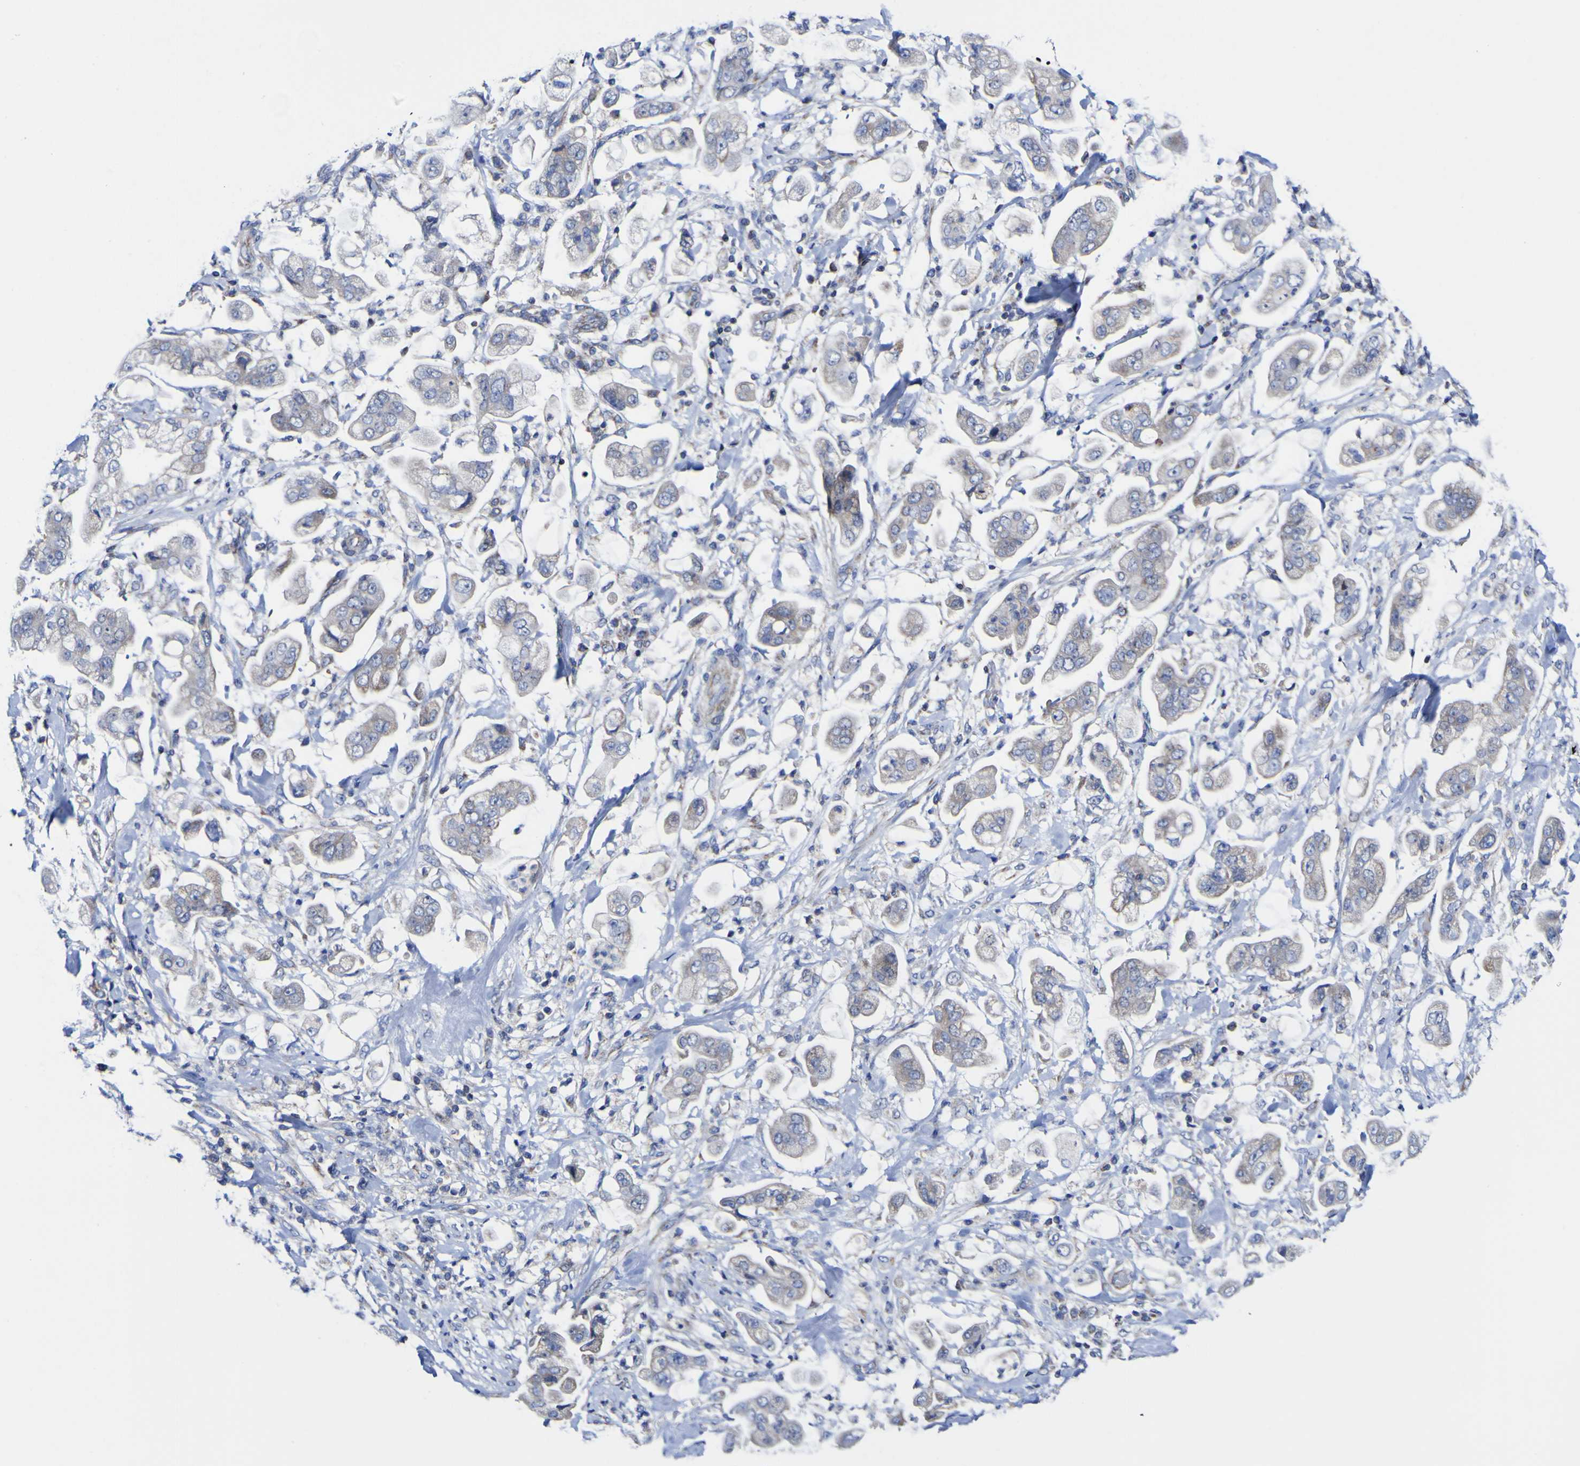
{"staining": {"intensity": "weak", "quantity": "25%-75%", "location": "cytoplasmic/membranous"}, "tissue": "stomach cancer", "cell_type": "Tumor cells", "image_type": "cancer", "snomed": [{"axis": "morphology", "description": "Adenocarcinoma, NOS"}, {"axis": "topography", "description": "Stomach"}], "caption": "Adenocarcinoma (stomach) stained with a brown dye exhibits weak cytoplasmic/membranous positive staining in approximately 25%-75% of tumor cells.", "gene": "CCDC90B", "patient": {"sex": "male", "age": 62}}